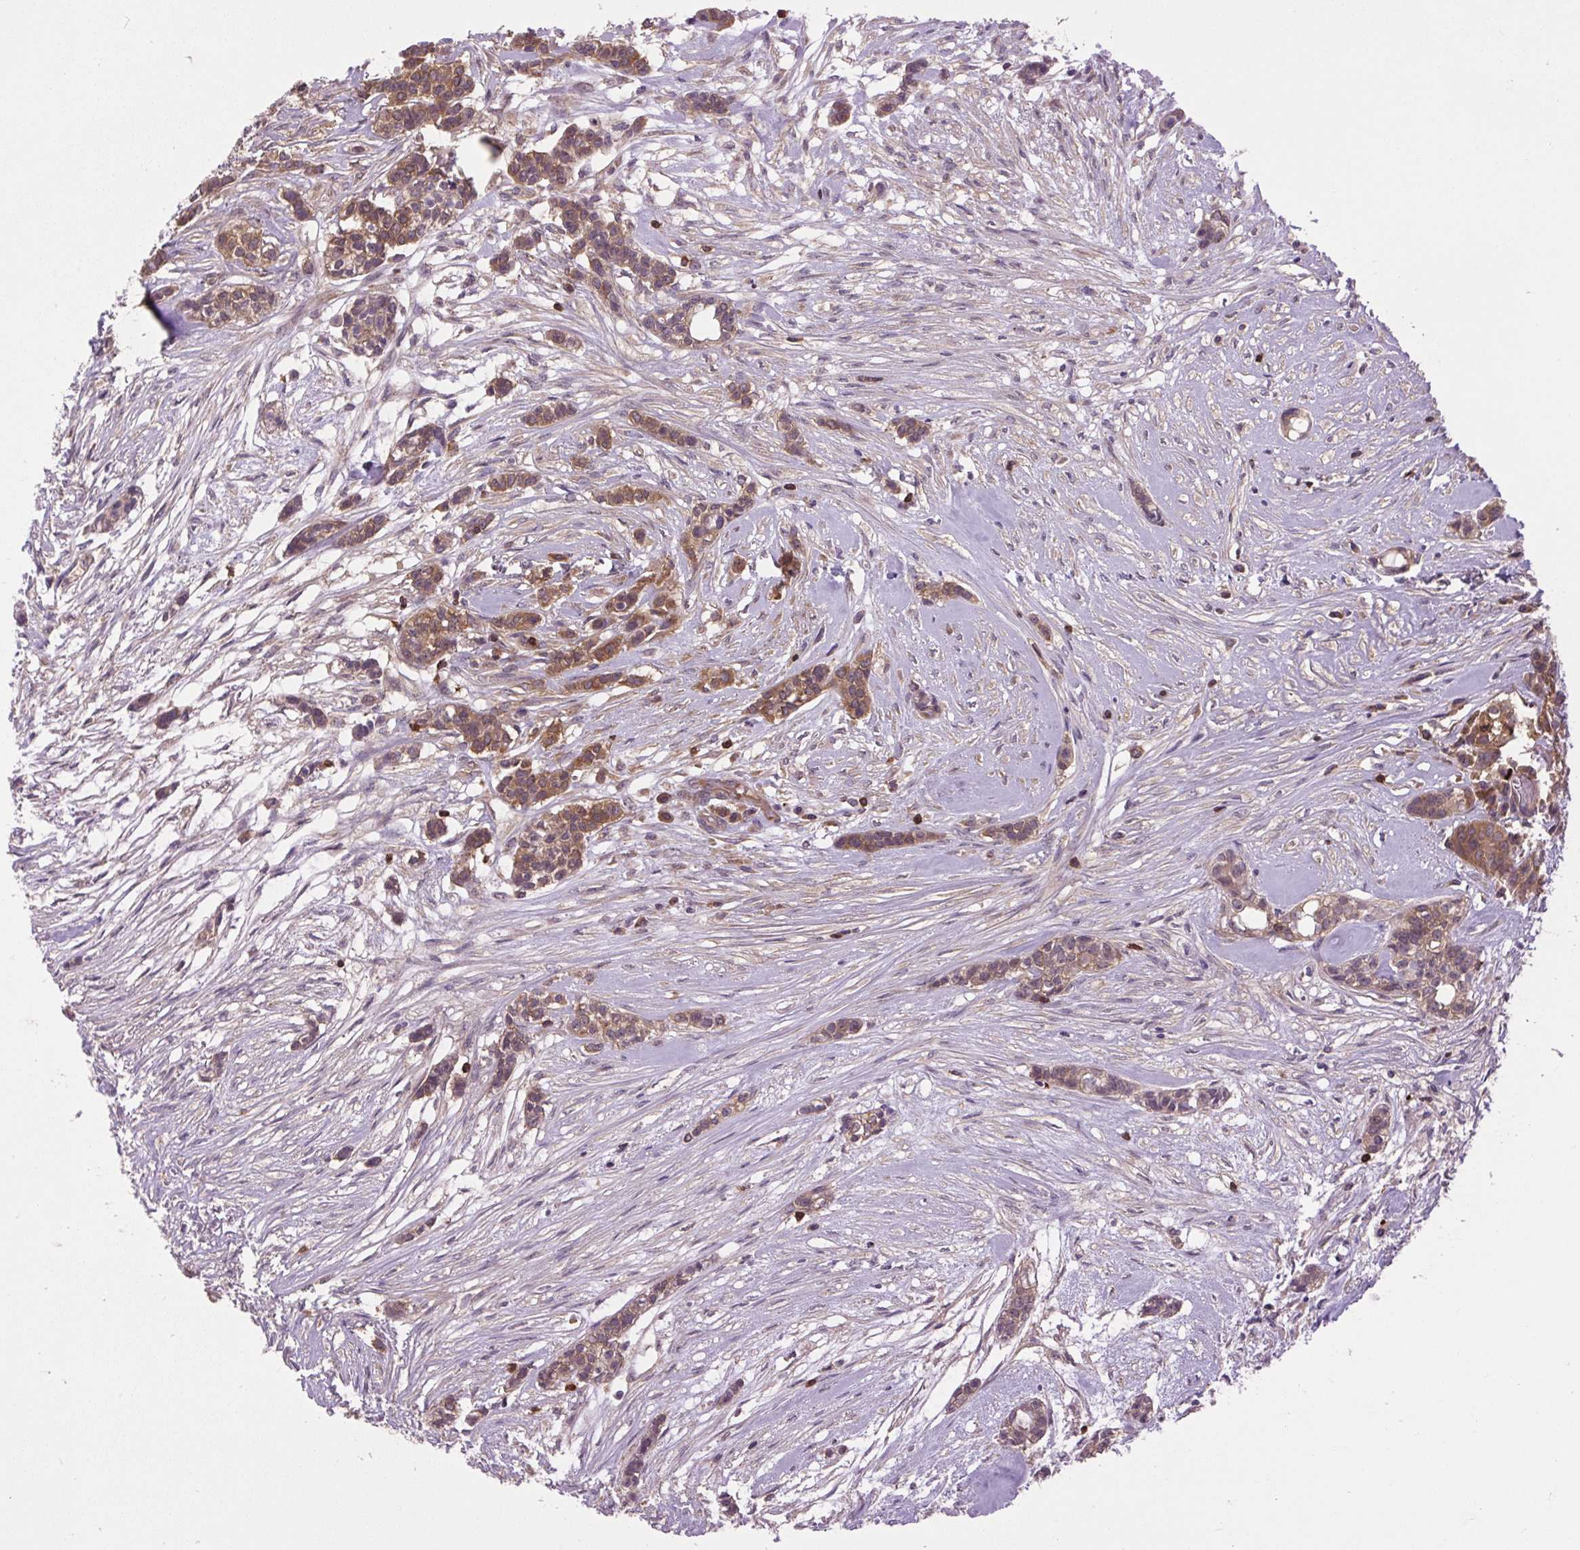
{"staining": {"intensity": "strong", "quantity": ">75%", "location": "cytoplasmic/membranous"}, "tissue": "head and neck cancer", "cell_type": "Tumor cells", "image_type": "cancer", "snomed": [{"axis": "morphology", "description": "Adenocarcinoma, NOS"}, {"axis": "topography", "description": "Head-Neck"}], "caption": "Head and neck adenocarcinoma tissue demonstrates strong cytoplasmic/membranous staining in approximately >75% of tumor cells, visualized by immunohistochemistry. Ihc stains the protein of interest in brown and the nuclei are stained blue.", "gene": "PLCG1", "patient": {"sex": "male", "age": 81}}